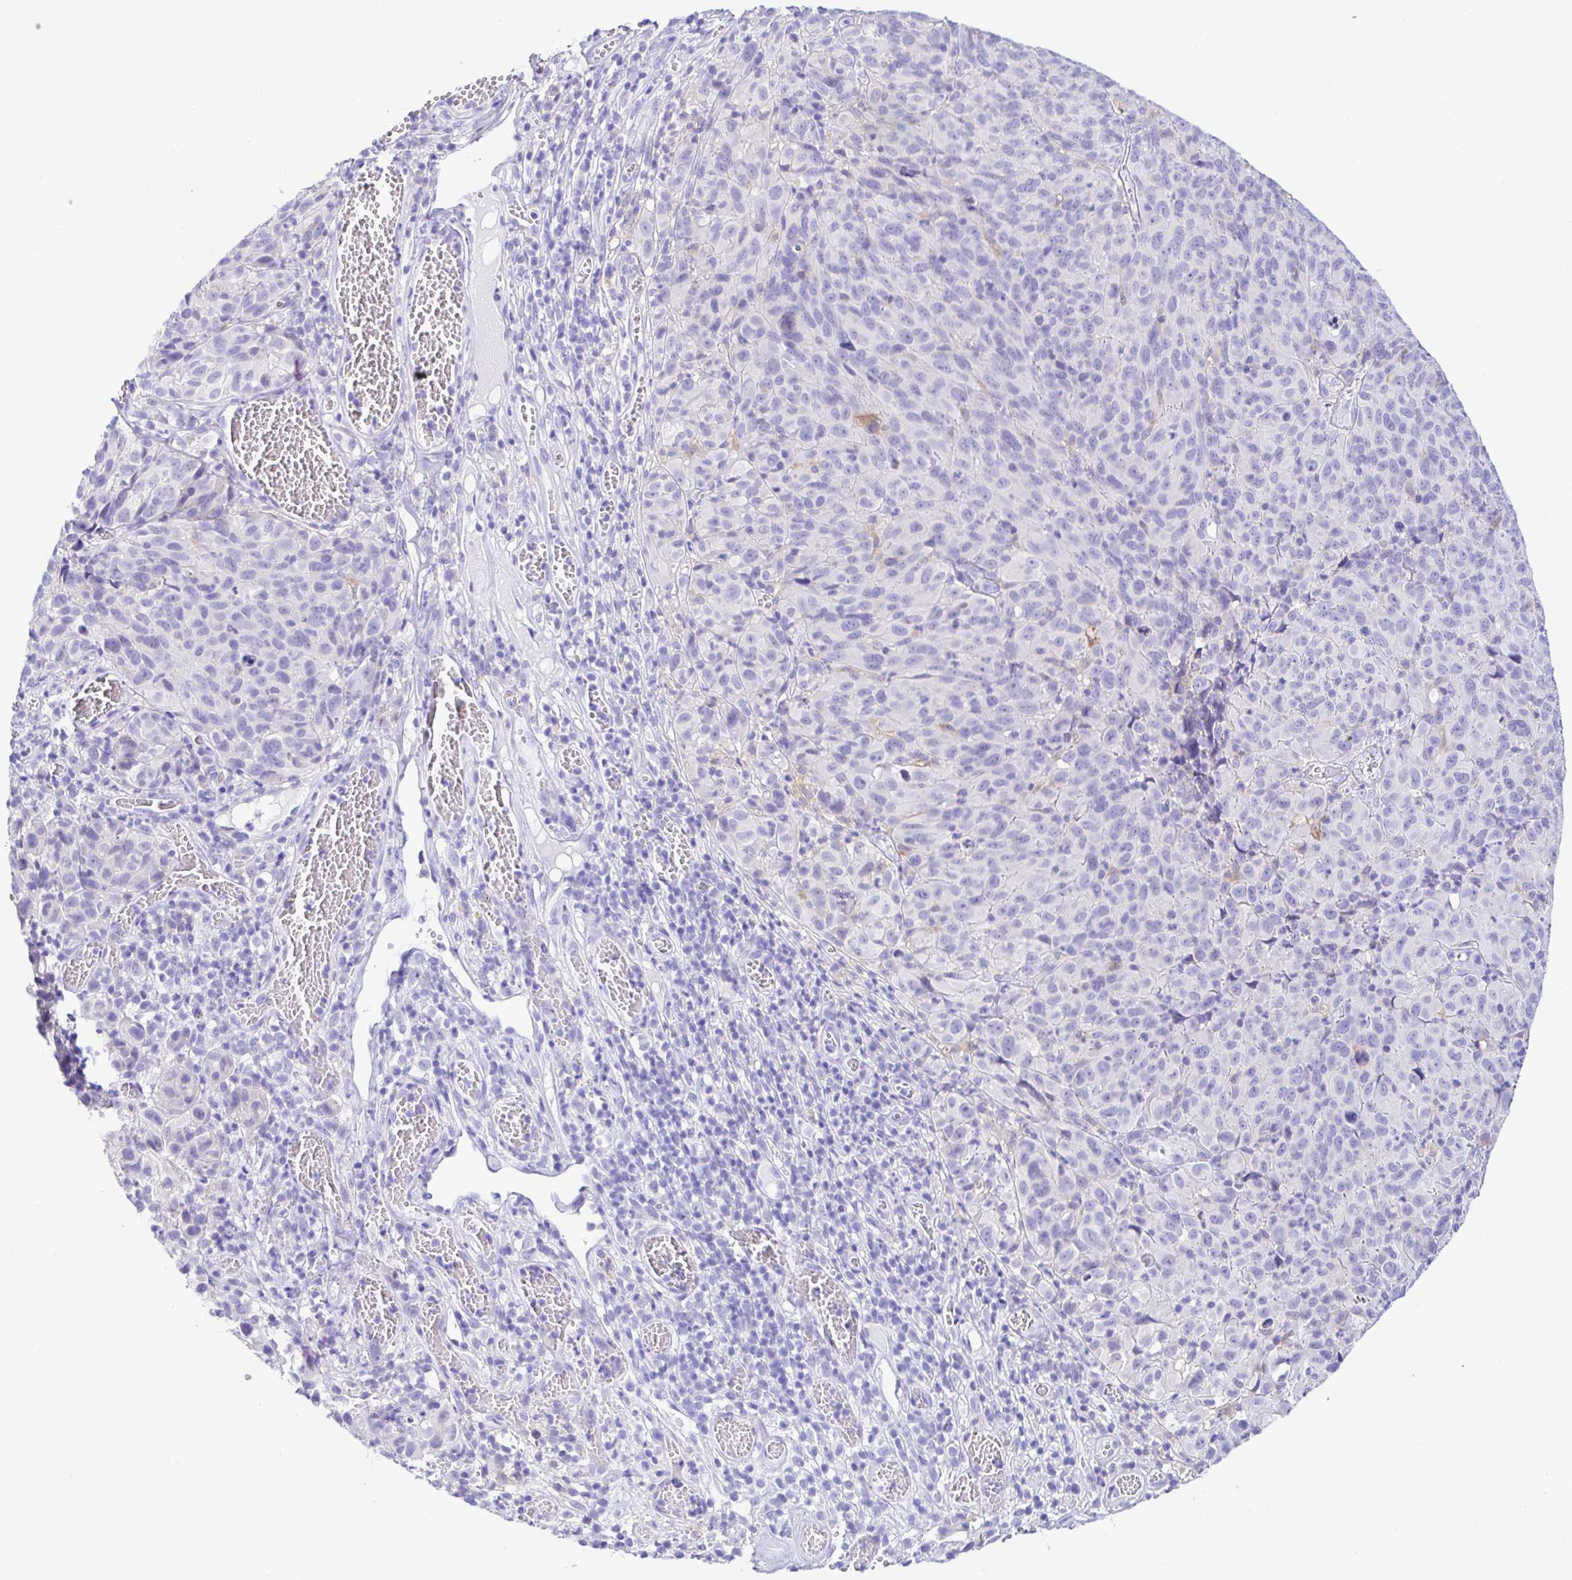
{"staining": {"intensity": "negative", "quantity": "none", "location": "none"}, "tissue": "melanoma", "cell_type": "Tumor cells", "image_type": "cancer", "snomed": [{"axis": "morphology", "description": "Malignant melanoma, NOS"}, {"axis": "topography", "description": "Skin"}], "caption": "Melanoma was stained to show a protein in brown. There is no significant expression in tumor cells.", "gene": "BACE2", "patient": {"sex": "male", "age": 51}}